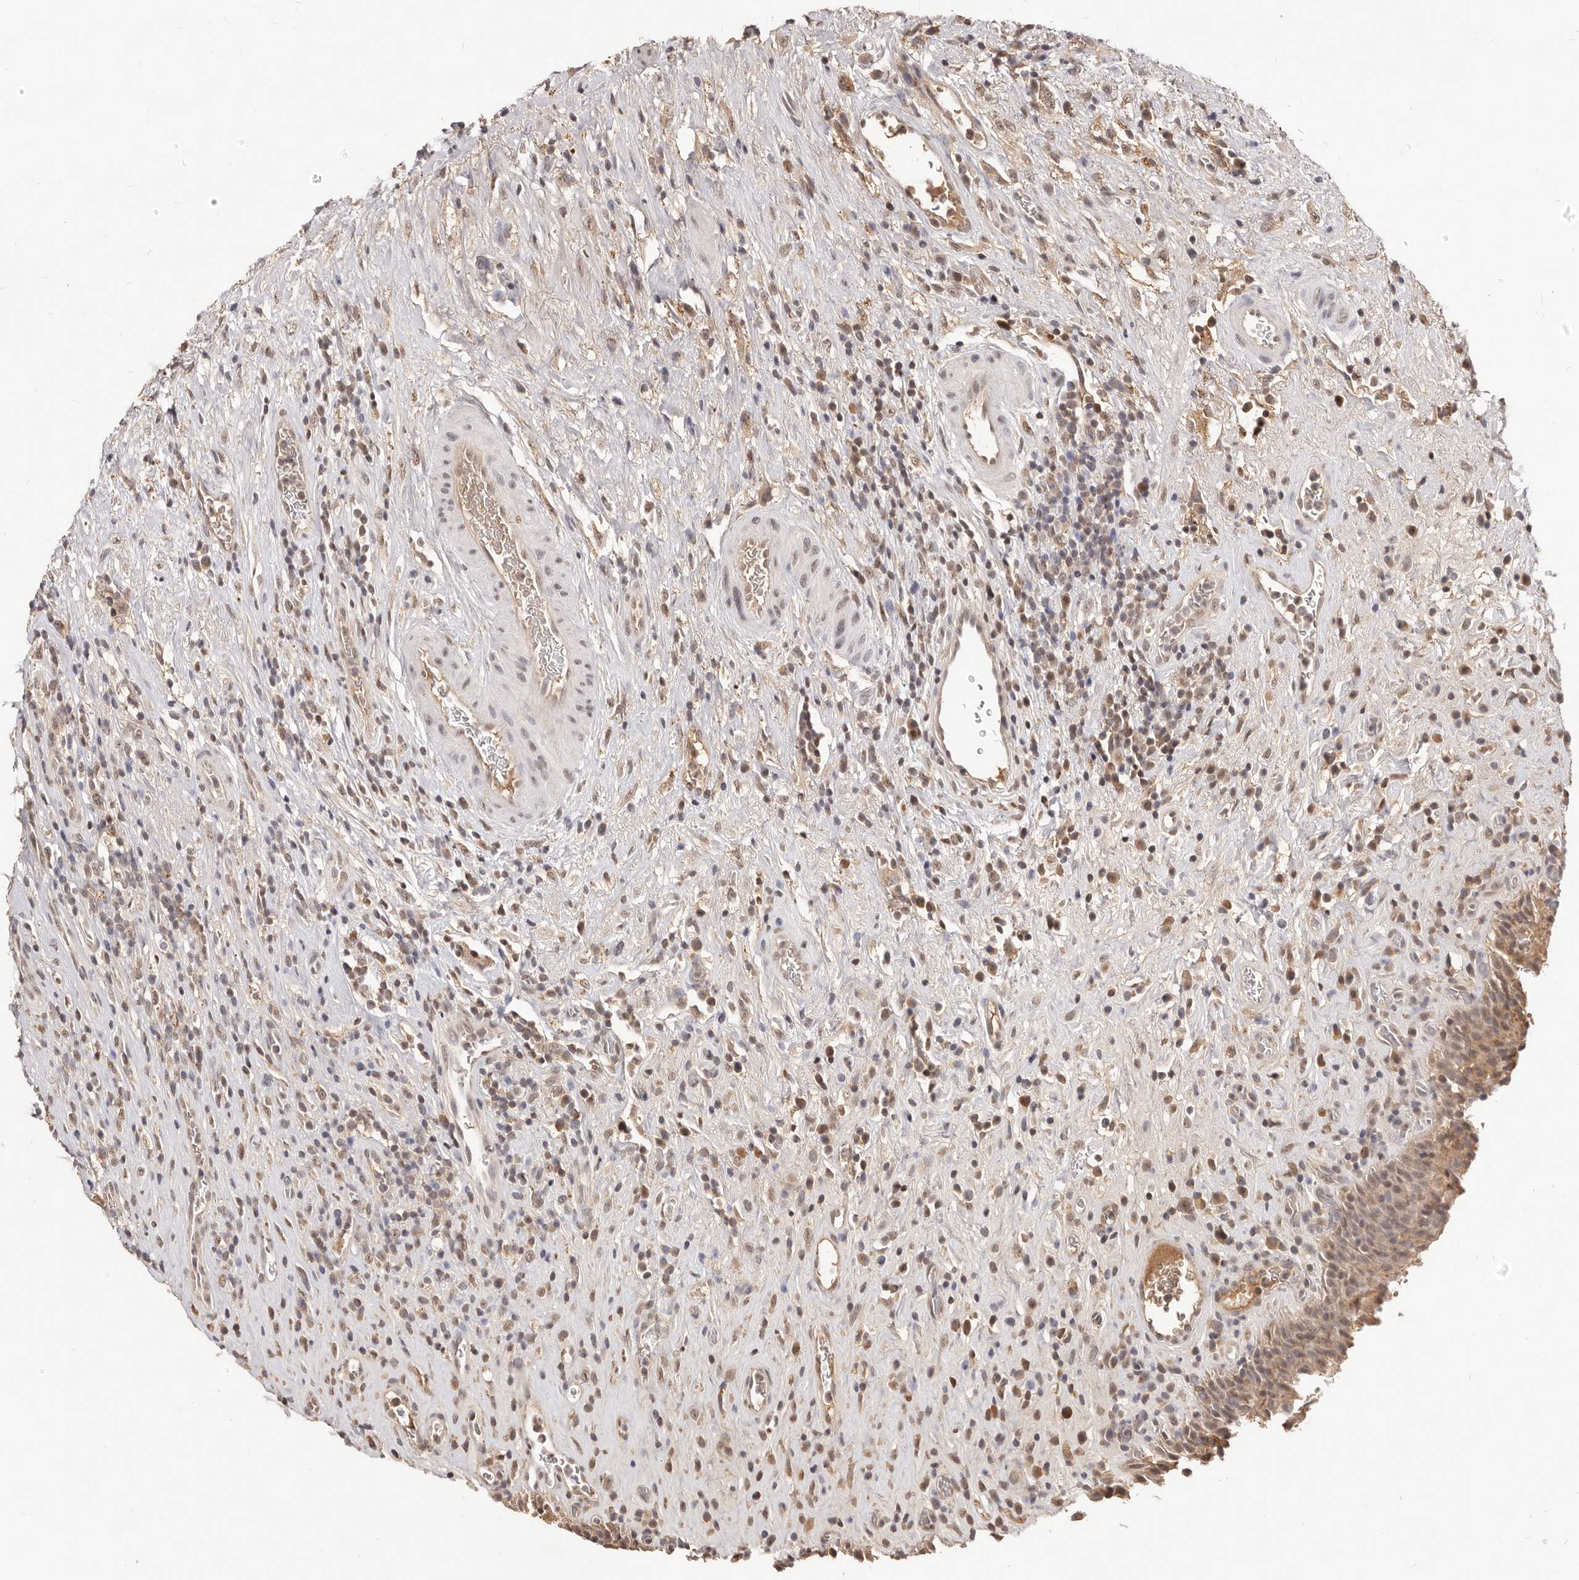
{"staining": {"intensity": "moderate", "quantity": ">75%", "location": "cytoplasmic/membranous,nuclear"}, "tissue": "urinary bladder", "cell_type": "Urothelial cells", "image_type": "normal", "snomed": [{"axis": "morphology", "description": "Normal tissue, NOS"}, {"axis": "morphology", "description": "Inflammation, NOS"}, {"axis": "topography", "description": "Urinary bladder"}], "caption": "A medium amount of moderate cytoplasmic/membranous,nuclear positivity is appreciated in about >75% of urothelial cells in benign urinary bladder. The staining was performed using DAB (3,3'-diaminobenzidine), with brown indicating positive protein expression. Nuclei are stained blue with hematoxylin.", "gene": "TSPAN13", "patient": {"sex": "female", "age": 75}}